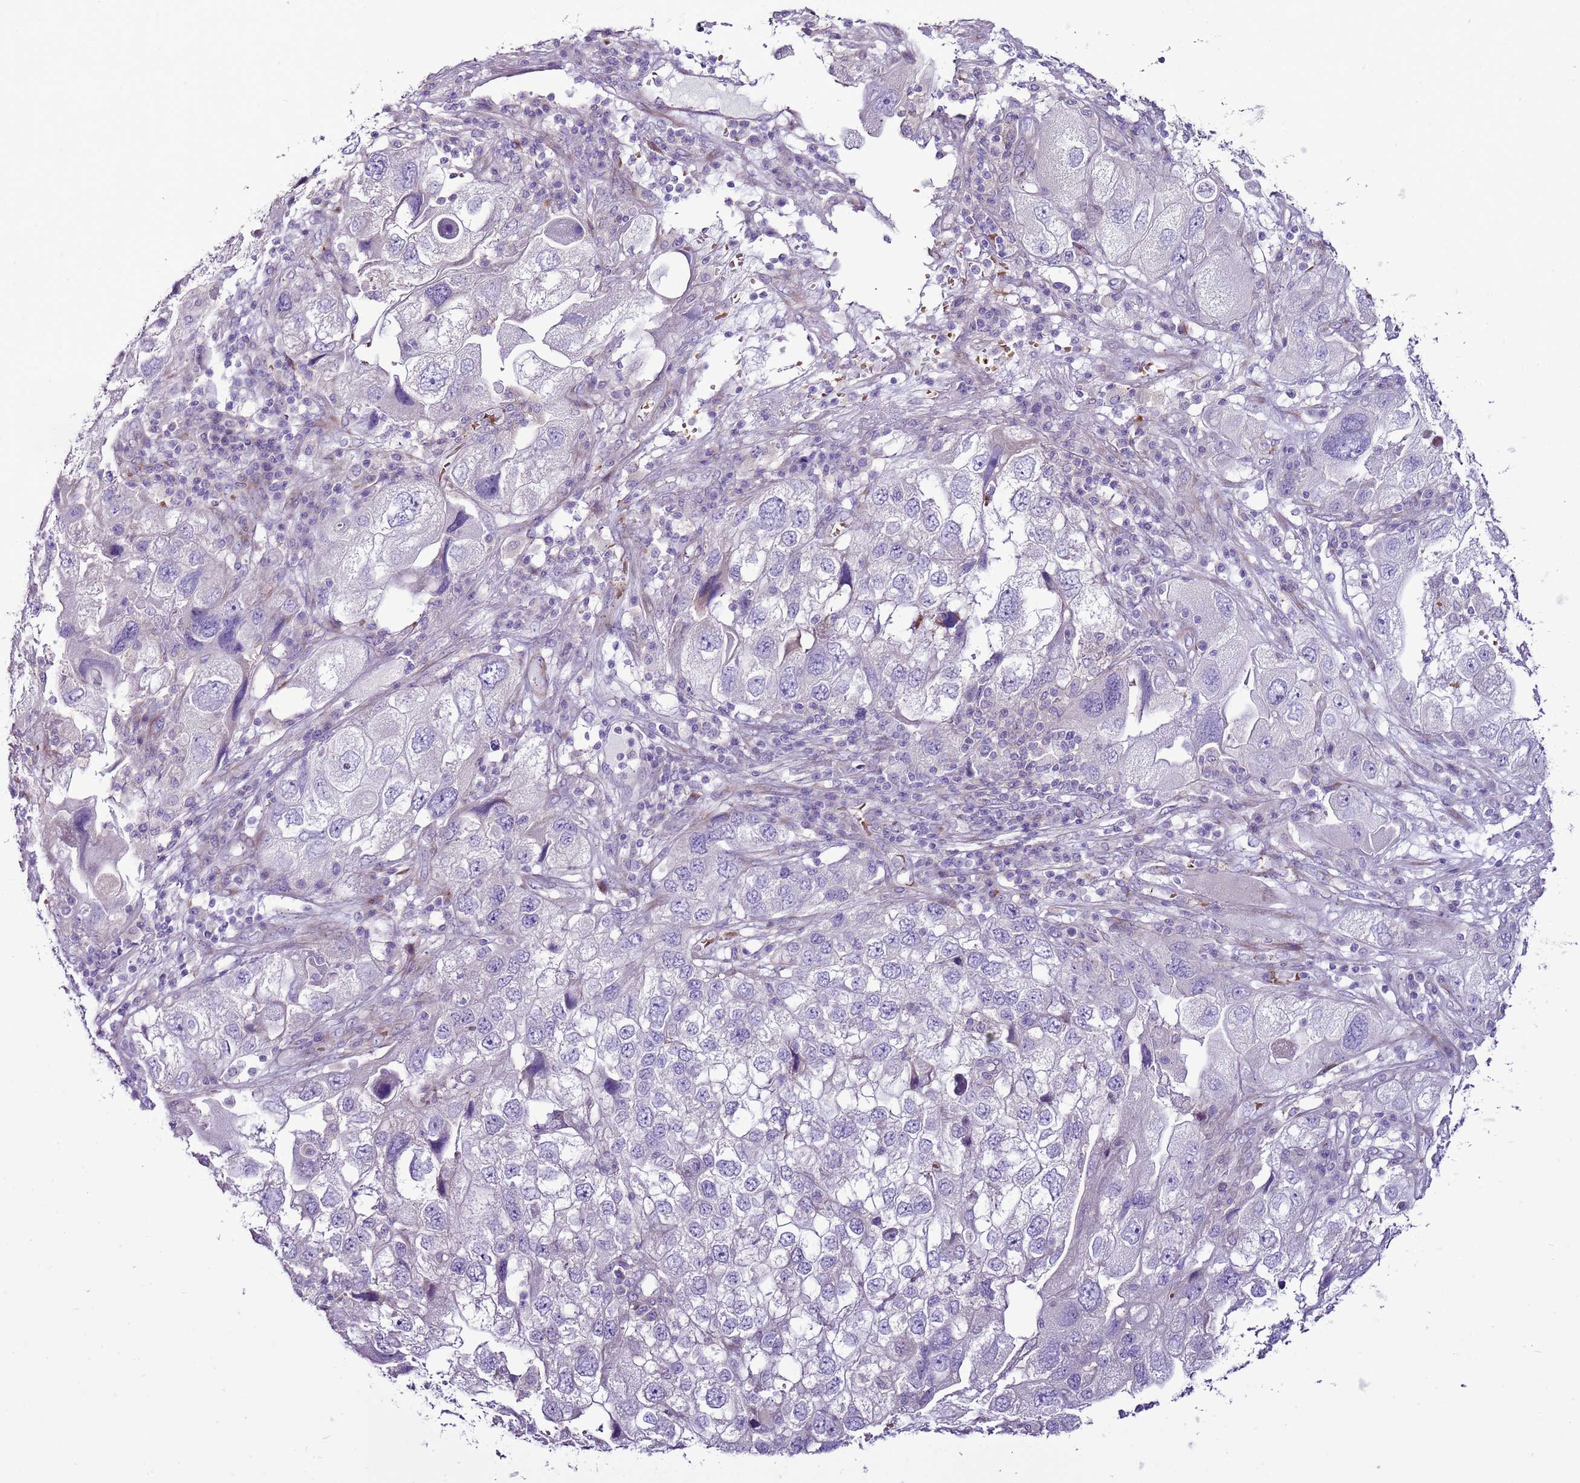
{"staining": {"intensity": "negative", "quantity": "none", "location": "none"}, "tissue": "endometrial cancer", "cell_type": "Tumor cells", "image_type": "cancer", "snomed": [{"axis": "morphology", "description": "Adenocarcinoma, NOS"}, {"axis": "topography", "description": "Endometrium"}], "caption": "Endometrial cancer was stained to show a protein in brown. There is no significant staining in tumor cells.", "gene": "CHAC2", "patient": {"sex": "female", "age": 49}}